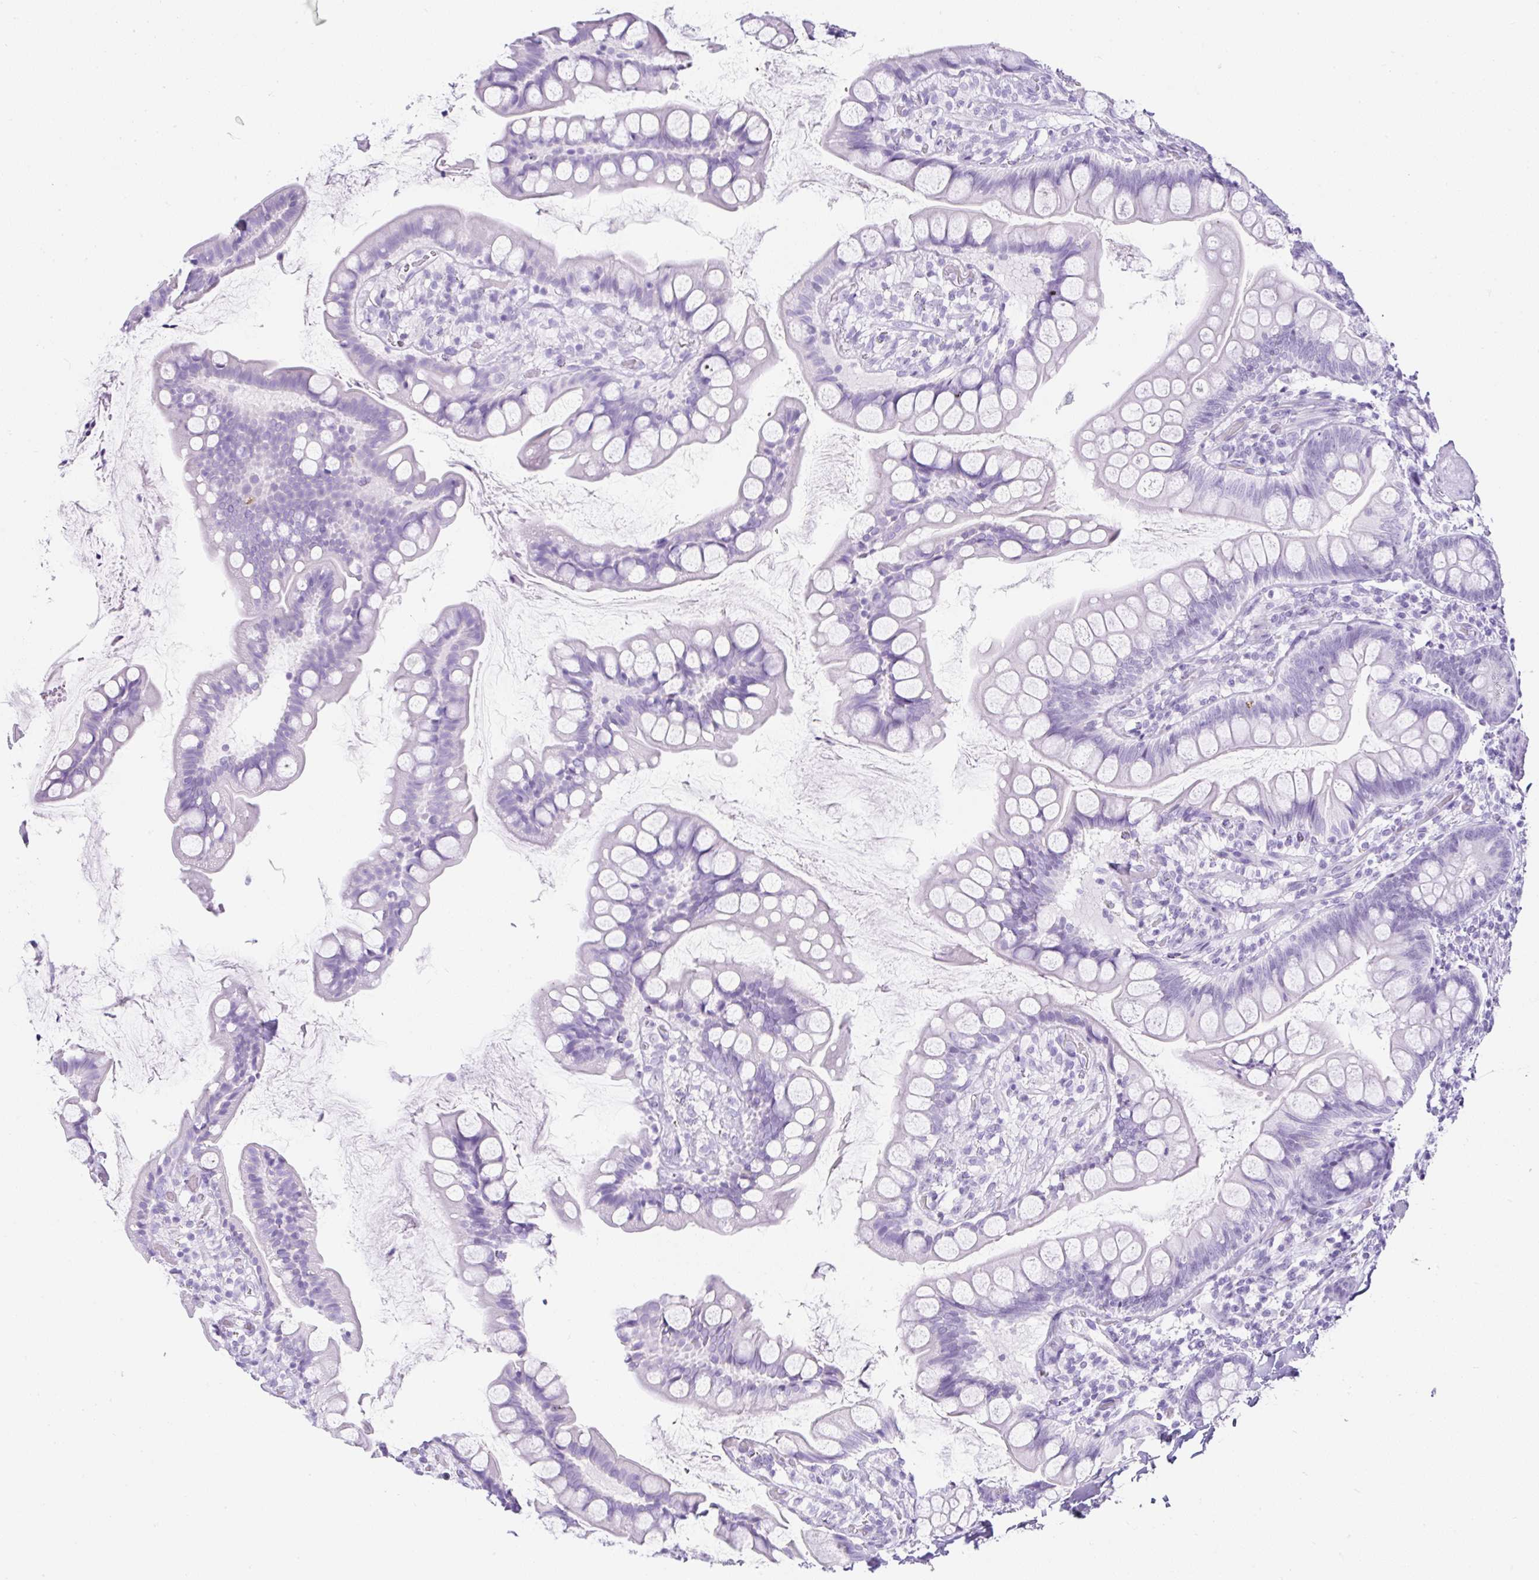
{"staining": {"intensity": "negative", "quantity": "none", "location": "none"}, "tissue": "small intestine", "cell_type": "Glandular cells", "image_type": "normal", "snomed": [{"axis": "morphology", "description": "Normal tissue, NOS"}, {"axis": "topography", "description": "Small intestine"}], "caption": "The immunohistochemistry (IHC) micrograph has no significant expression in glandular cells of small intestine. The staining is performed using DAB brown chromogen with nuclei counter-stained in using hematoxylin.", "gene": "SERPINB3", "patient": {"sex": "male", "age": 70}}